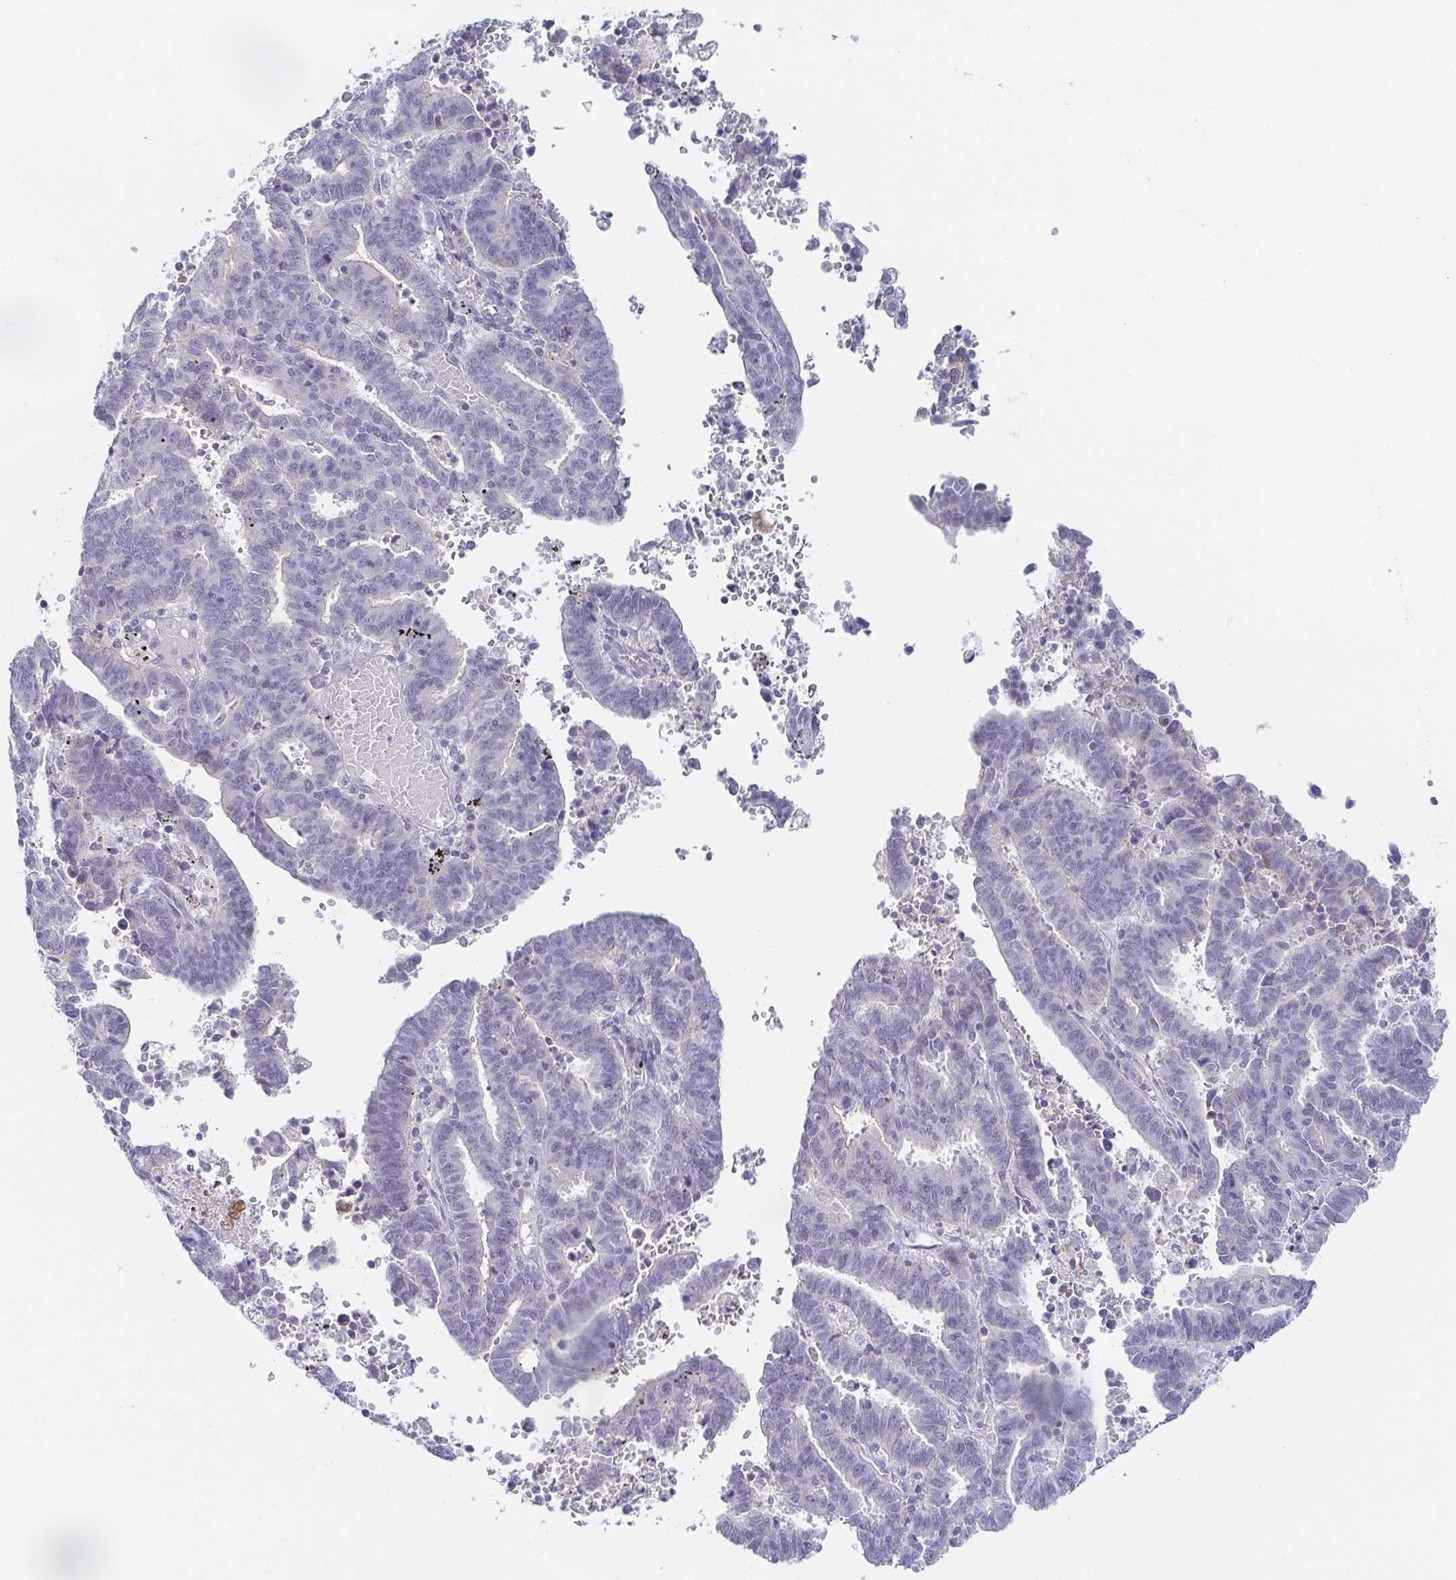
{"staining": {"intensity": "negative", "quantity": "none", "location": "none"}, "tissue": "endometrial cancer", "cell_type": "Tumor cells", "image_type": "cancer", "snomed": [{"axis": "morphology", "description": "Adenocarcinoma, NOS"}, {"axis": "topography", "description": "Uterus"}], "caption": "Protein analysis of adenocarcinoma (endometrial) exhibits no significant staining in tumor cells. (DAB IHC with hematoxylin counter stain).", "gene": "RHOV", "patient": {"sex": "female", "age": 83}}